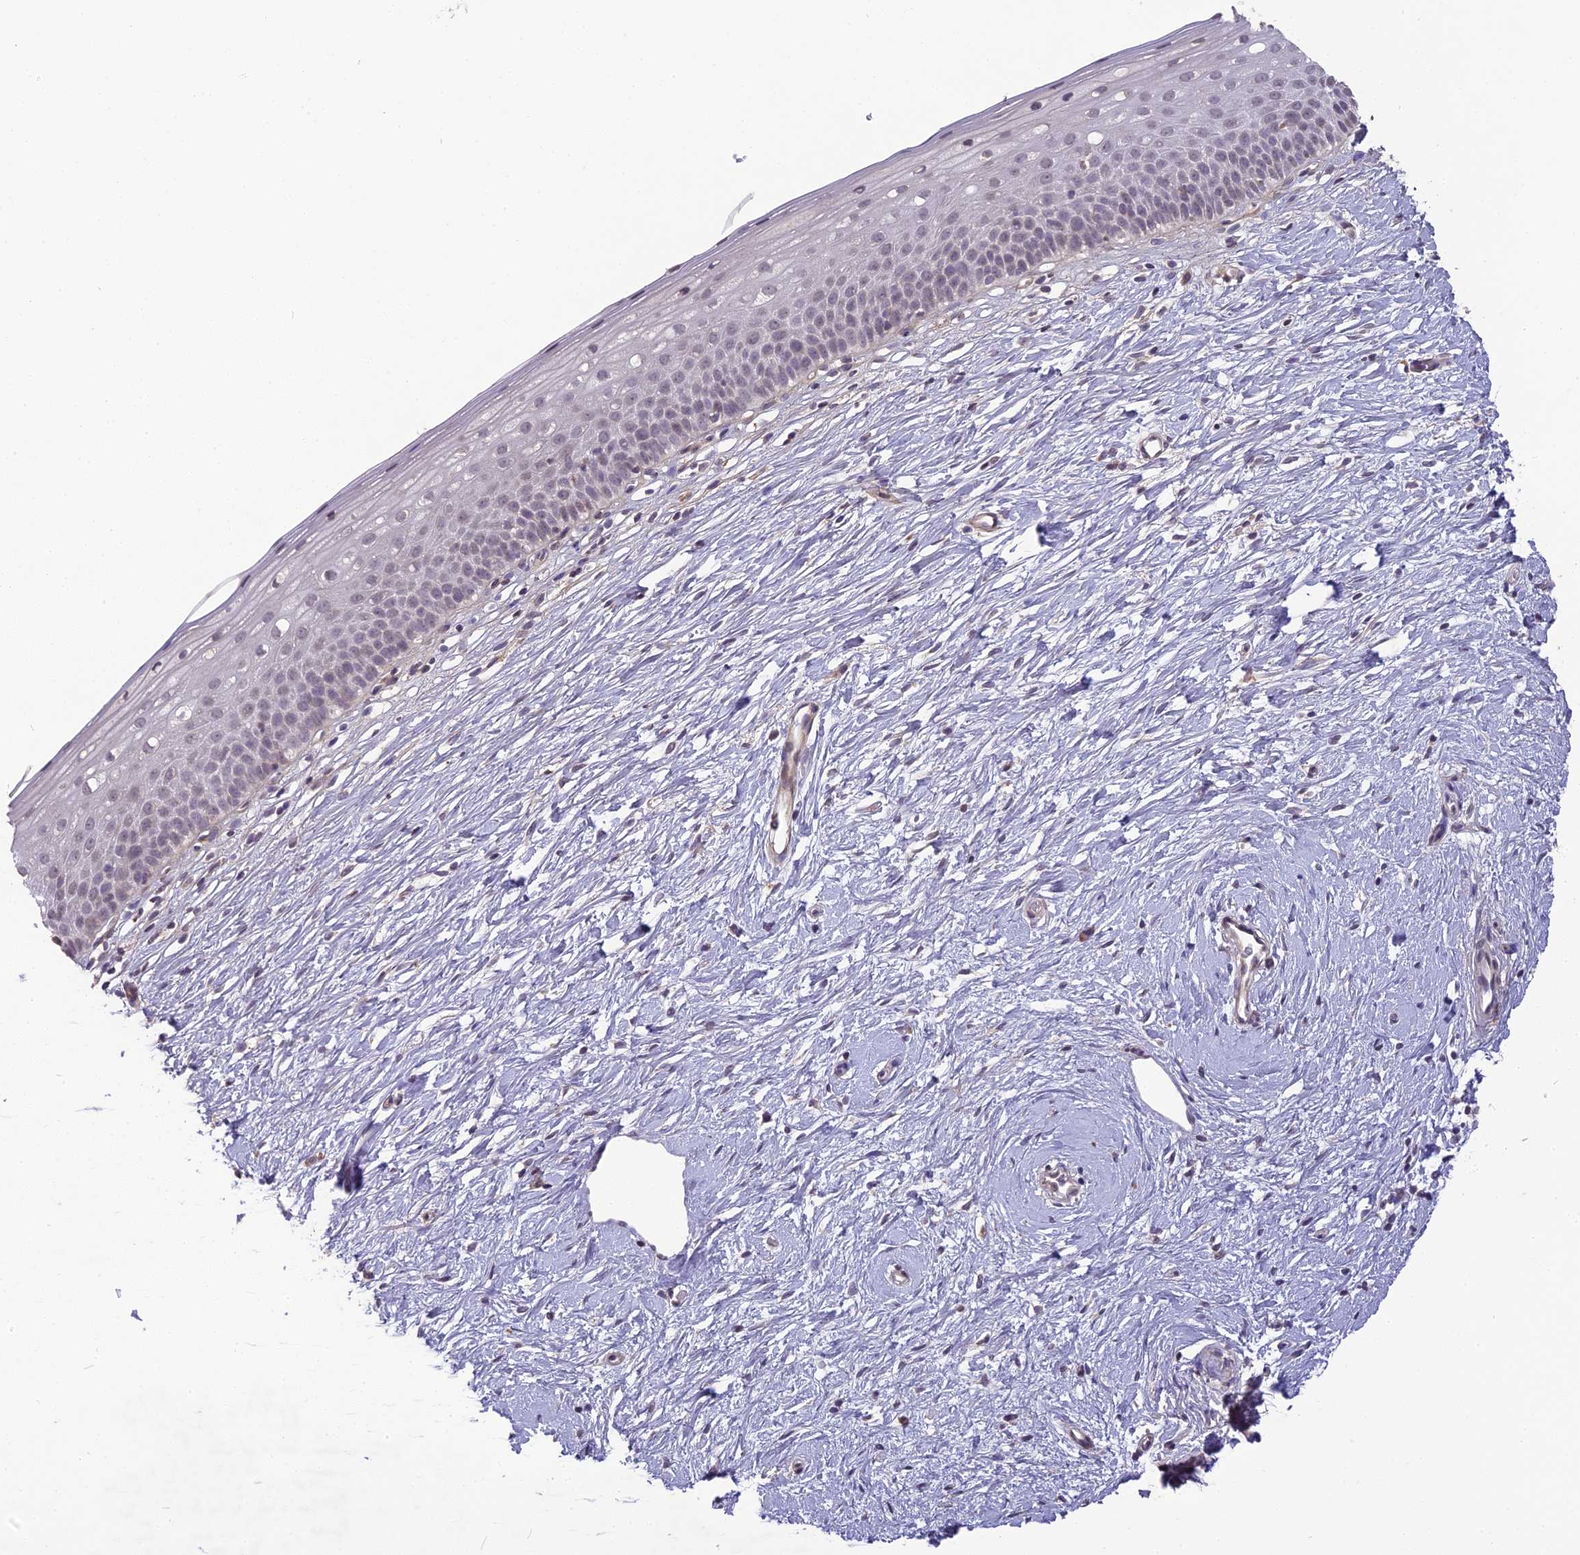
{"staining": {"intensity": "negative", "quantity": "none", "location": "none"}, "tissue": "cervix", "cell_type": "Glandular cells", "image_type": "normal", "snomed": [{"axis": "morphology", "description": "Normal tissue, NOS"}, {"axis": "topography", "description": "Cervix"}], "caption": "Cervix stained for a protein using IHC demonstrates no expression glandular cells.", "gene": "ERG28", "patient": {"sex": "female", "age": 57}}